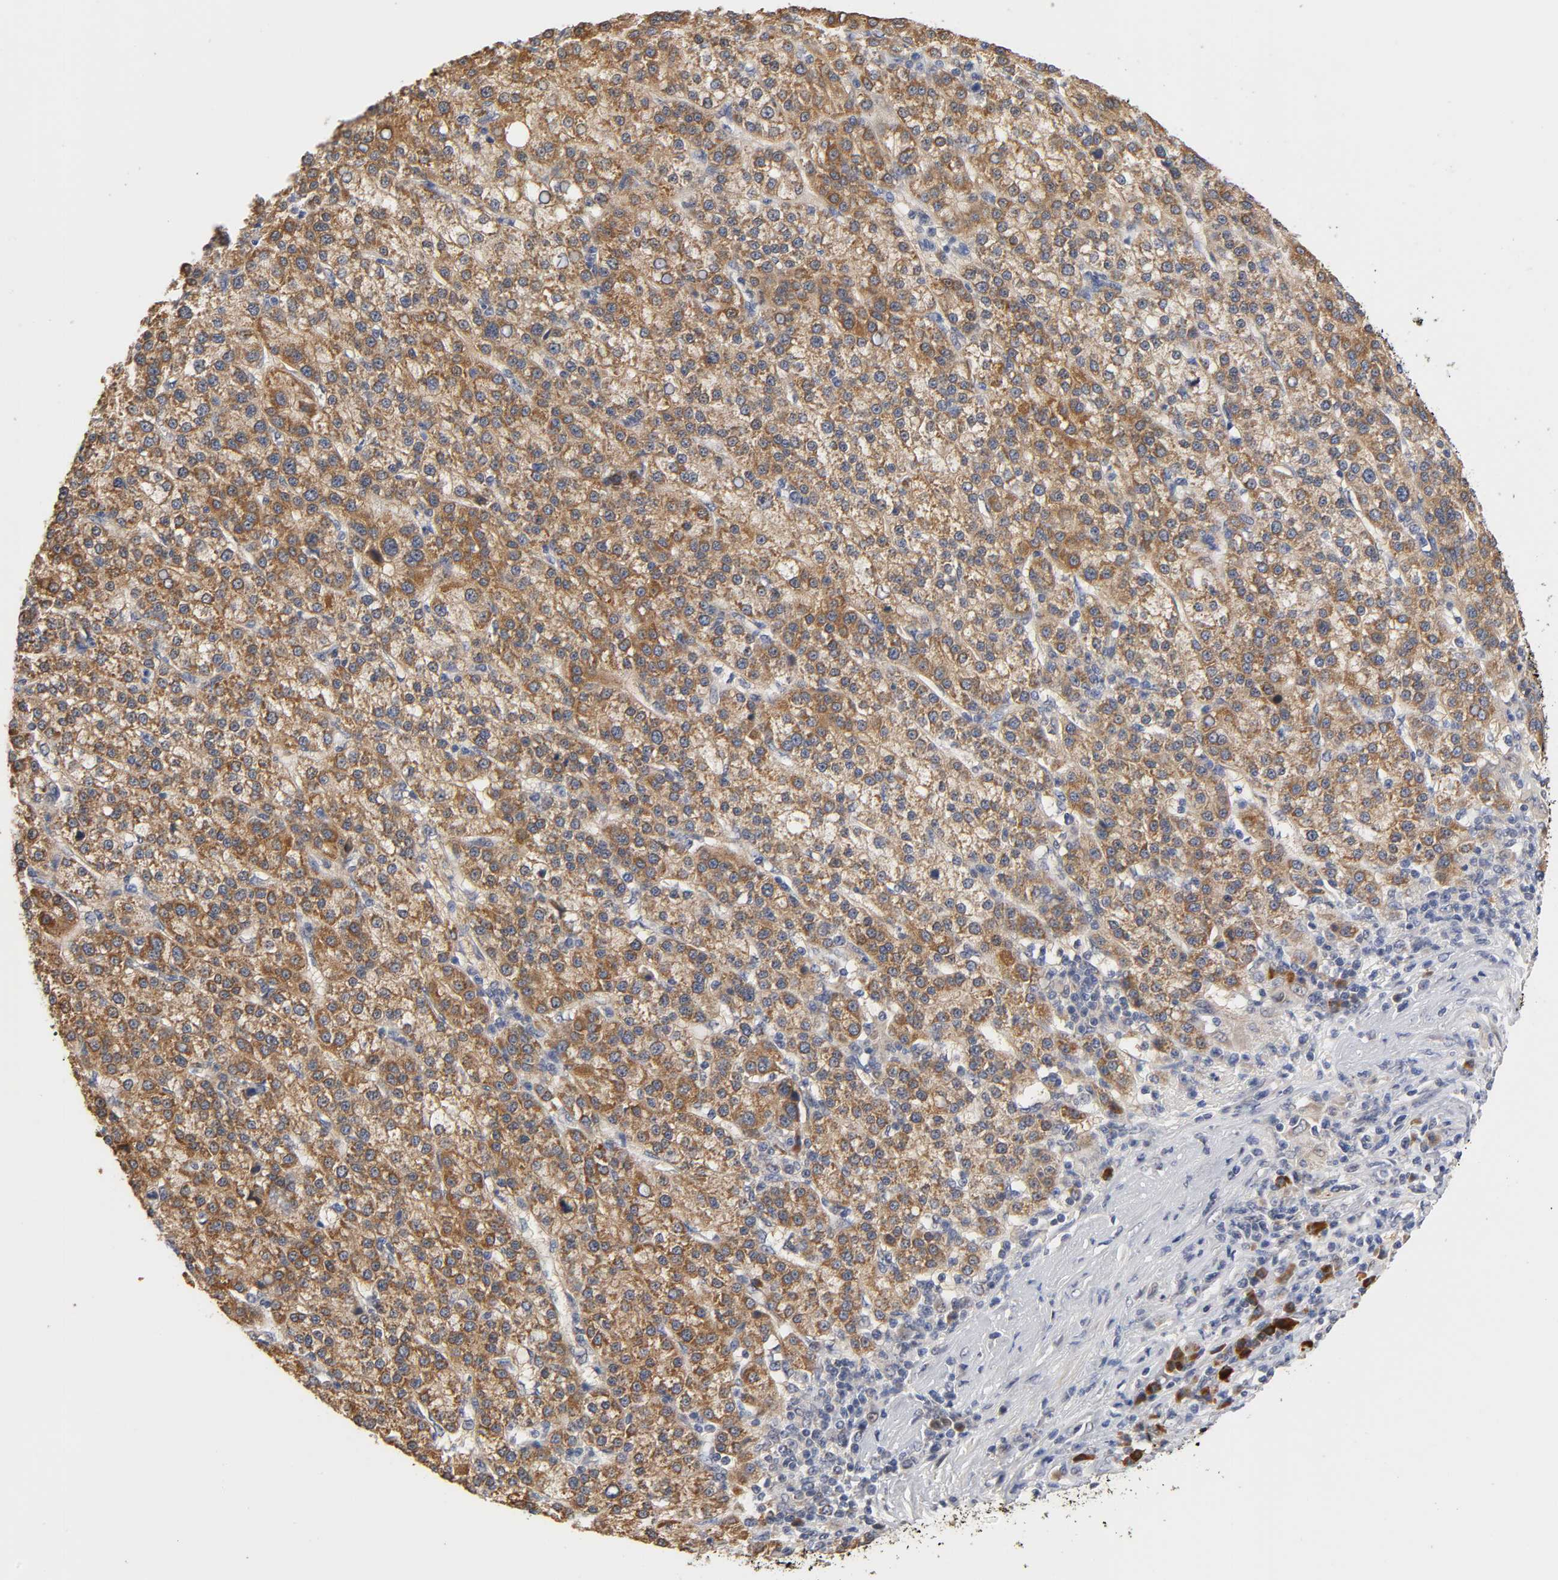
{"staining": {"intensity": "strong", "quantity": ">75%", "location": "cytoplasmic/membranous"}, "tissue": "liver cancer", "cell_type": "Tumor cells", "image_type": "cancer", "snomed": [{"axis": "morphology", "description": "Carcinoma, Hepatocellular, NOS"}, {"axis": "topography", "description": "Liver"}], "caption": "Immunohistochemical staining of human liver cancer (hepatocellular carcinoma) exhibits high levels of strong cytoplasmic/membranous positivity in approximately >75% of tumor cells. (DAB IHC with brightfield microscopy, high magnification).", "gene": "GSTZ1", "patient": {"sex": "female", "age": 58}}